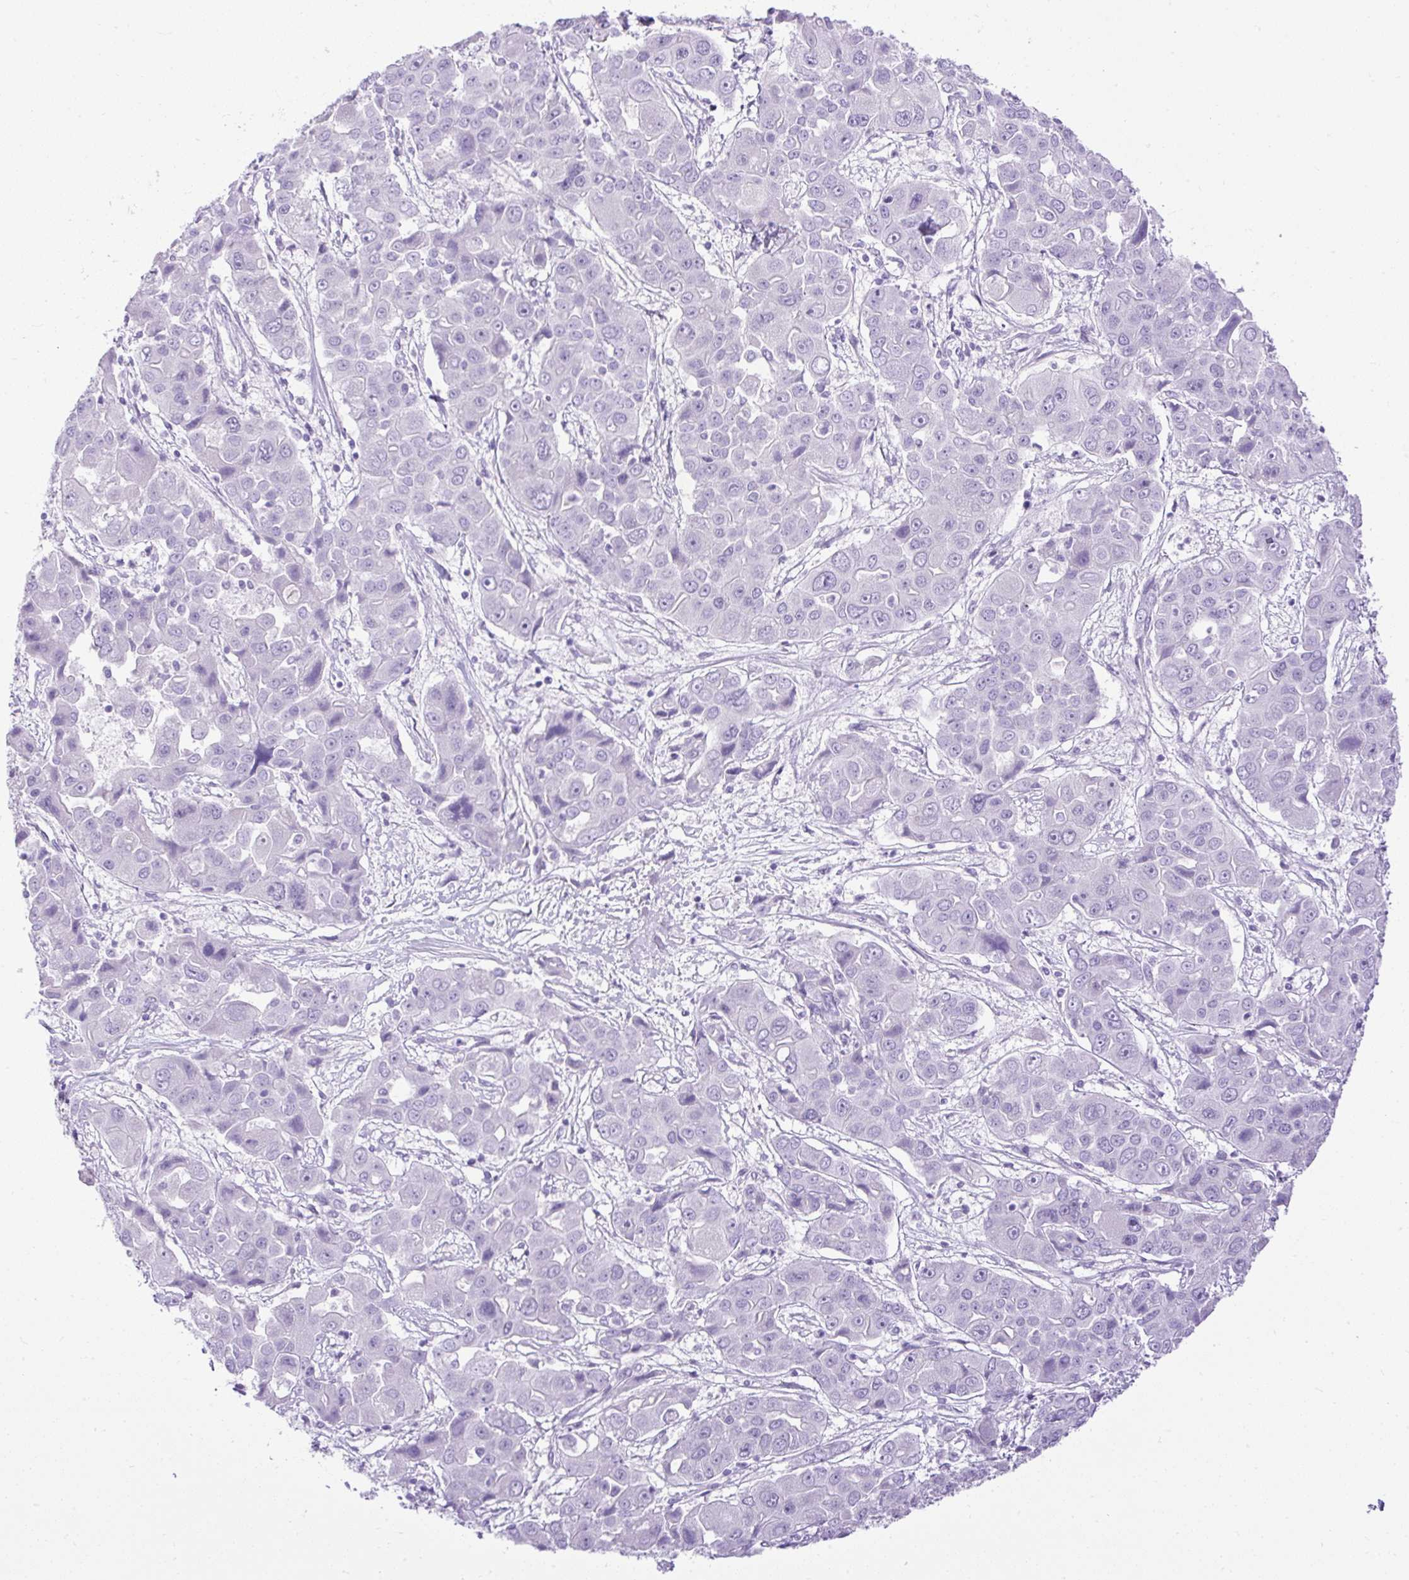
{"staining": {"intensity": "negative", "quantity": "none", "location": "none"}, "tissue": "liver cancer", "cell_type": "Tumor cells", "image_type": "cancer", "snomed": [{"axis": "morphology", "description": "Cholangiocarcinoma"}, {"axis": "topography", "description": "Liver"}], "caption": "The immunohistochemistry (IHC) photomicrograph has no significant expression in tumor cells of liver cancer (cholangiocarcinoma) tissue. Brightfield microscopy of immunohistochemistry stained with DAB (3,3'-diaminobenzidine) (brown) and hematoxylin (blue), captured at high magnification.", "gene": "UPP1", "patient": {"sex": "male", "age": 67}}